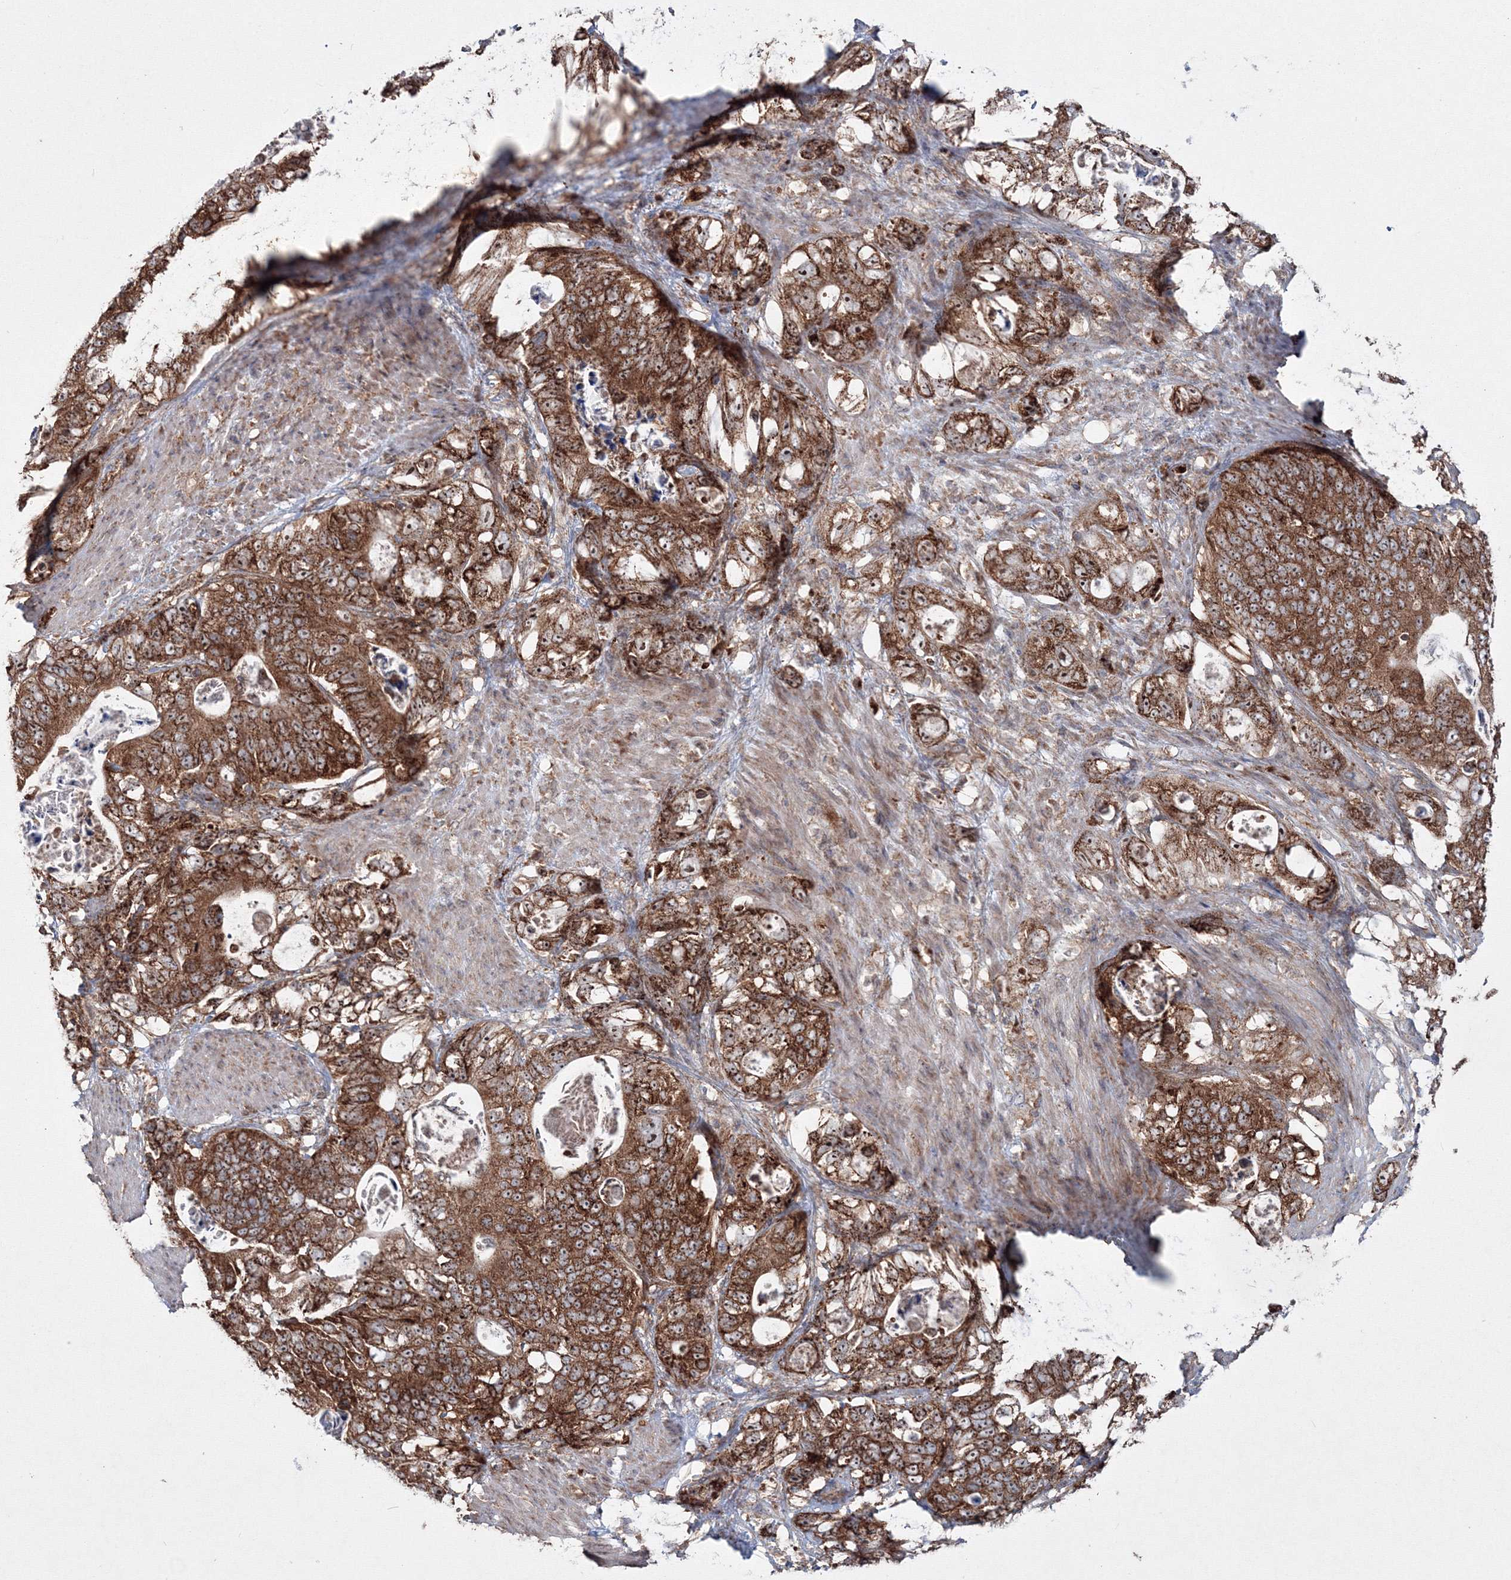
{"staining": {"intensity": "strong", "quantity": ">75%", "location": "cytoplasmic/membranous,nuclear"}, "tissue": "stomach cancer", "cell_type": "Tumor cells", "image_type": "cancer", "snomed": [{"axis": "morphology", "description": "Normal tissue, NOS"}, {"axis": "morphology", "description": "Adenocarcinoma, NOS"}, {"axis": "topography", "description": "Stomach"}], "caption": "High-power microscopy captured an immunohistochemistry histopathology image of adenocarcinoma (stomach), revealing strong cytoplasmic/membranous and nuclear expression in approximately >75% of tumor cells.", "gene": "PEX13", "patient": {"sex": "female", "age": 89}}